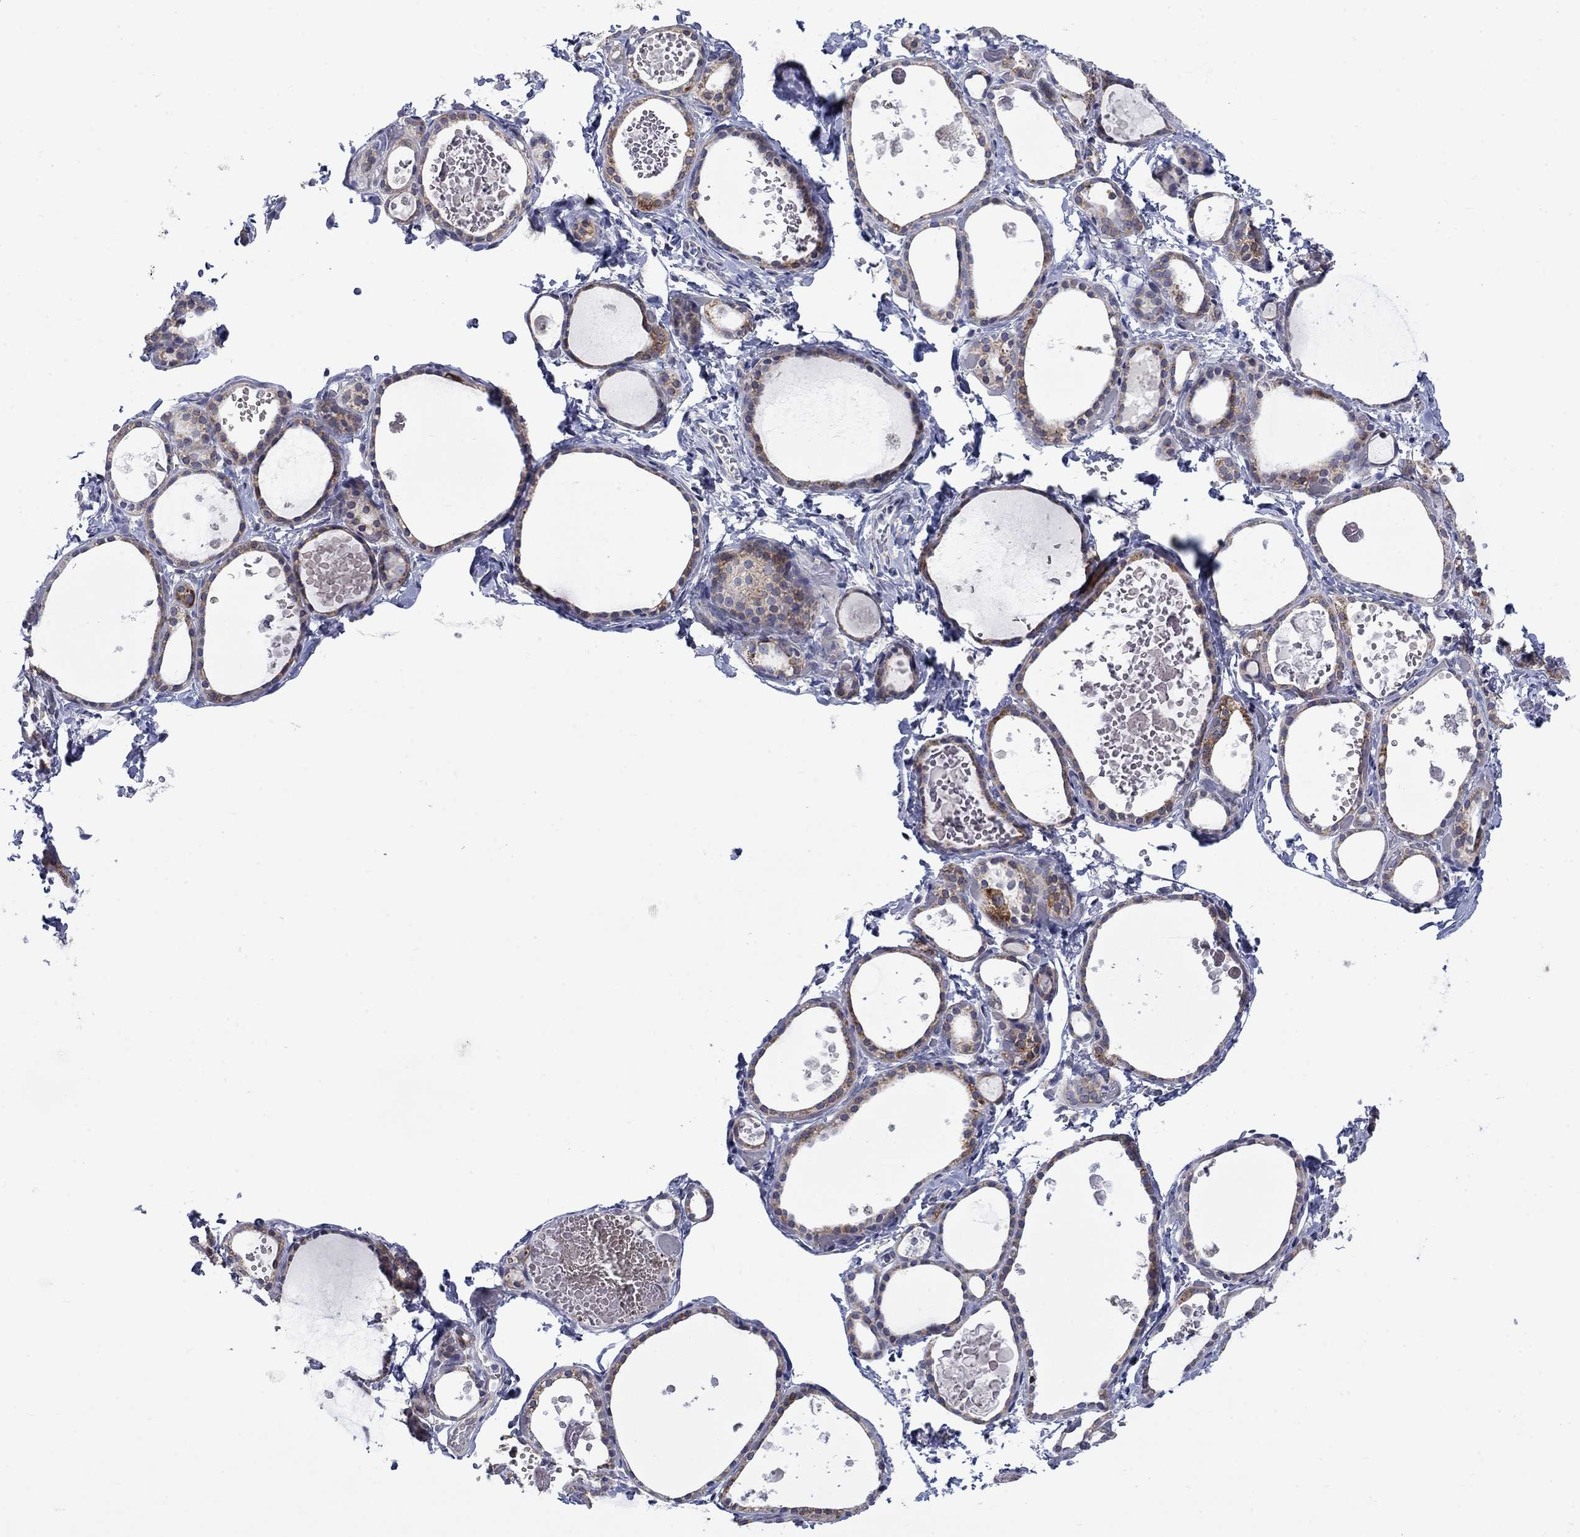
{"staining": {"intensity": "moderate", "quantity": "25%-75%", "location": "cytoplasmic/membranous"}, "tissue": "thyroid gland", "cell_type": "Glandular cells", "image_type": "normal", "snomed": [{"axis": "morphology", "description": "Normal tissue, NOS"}, {"axis": "topography", "description": "Thyroid gland"}], "caption": "Moderate cytoplasmic/membranous positivity for a protein is identified in approximately 25%-75% of glandular cells of unremarkable thyroid gland using immunohistochemistry (IHC).", "gene": "KCNJ16", "patient": {"sex": "female", "age": 56}}